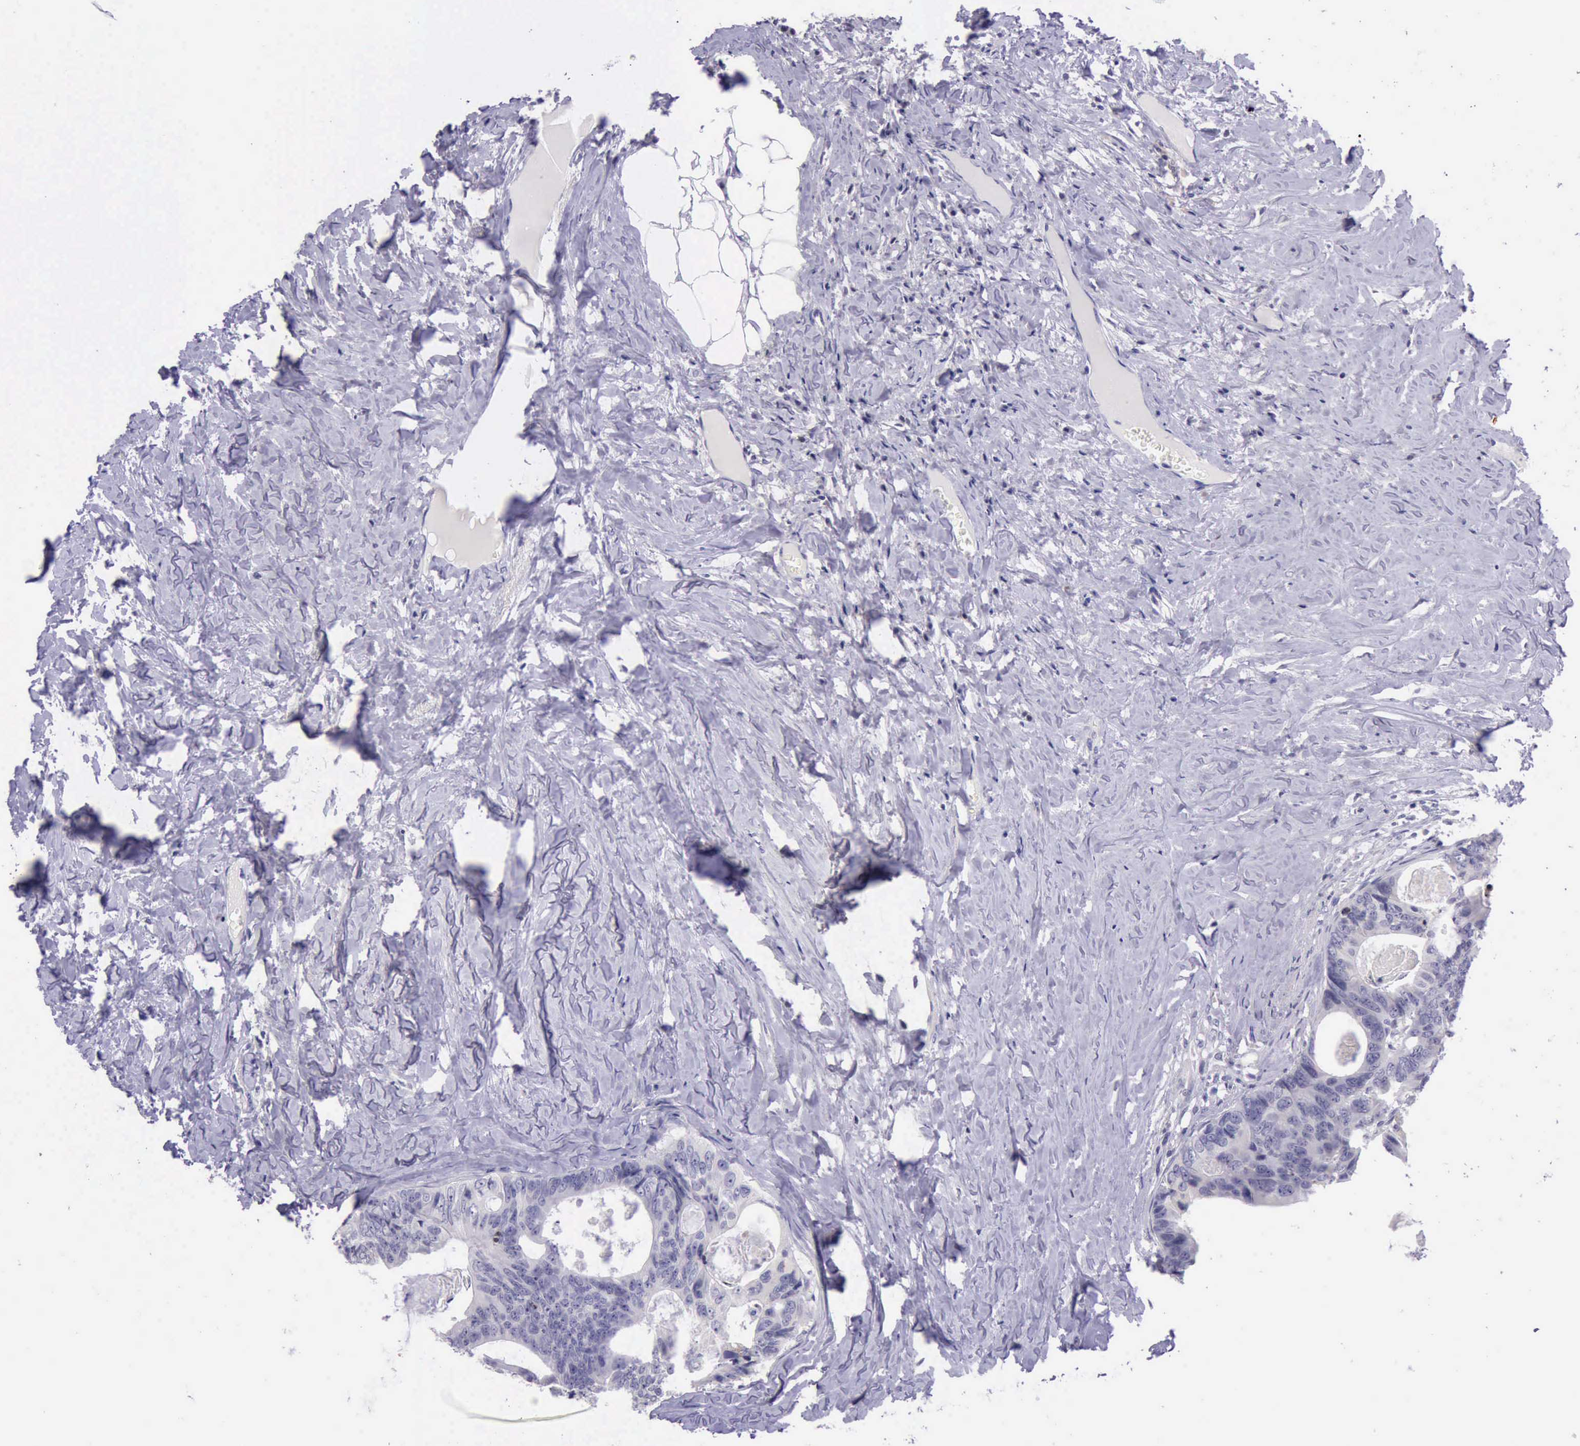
{"staining": {"intensity": "strong", "quantity": "<25%", "location": "nuclear"}, "tissue": "colorectal cancer", "cell_type": "Tumor cells", "image_type": "cancer", "snomed": [{"axis": "morphology", "description": "Adenocarcinoma, NOS"}, {"axis": "topography", "description": "Colon"}], "caption": "DAB immunohistochemical staining of colorectal cancer shows strong nuclear protein staining in approximately <25% of tumor cells. (DAB (3,3'-diaminobenzidine) IHC with brightfield microscopy, high magnification).", "gene": "PARP1", "patient": {"sex": "female", "age": 55}}